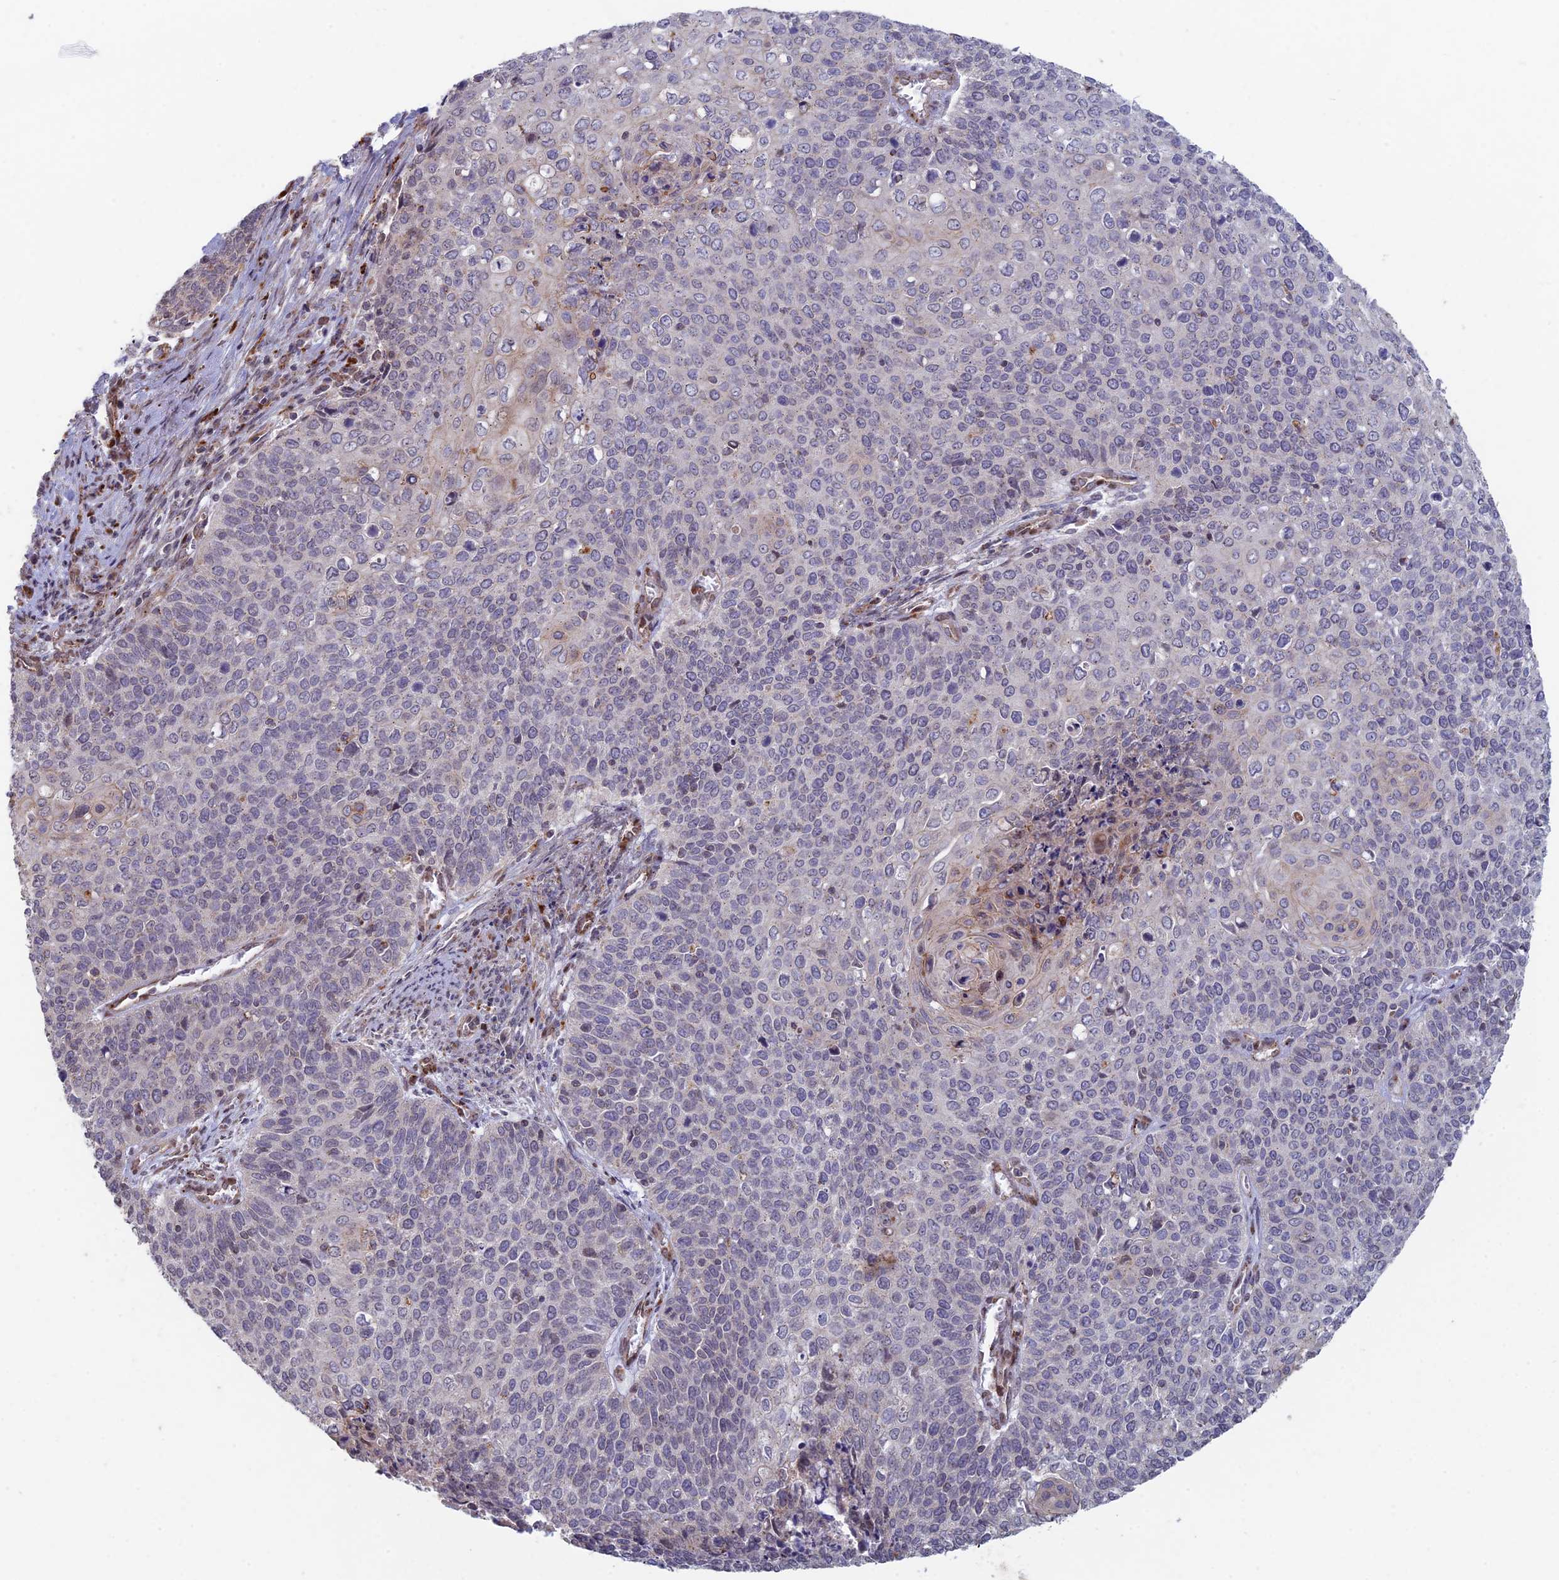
{"staining": {"intensity": "negative", "quantity": "none", "location": "none"}, "tissue": "cervical cancer", "cell_type": "Tumor cells", "image_type": "cancer", "snomed": [{"axis": "morphology", "description": "Squamous cell carcinoma, NOS"}, {"axis": "topography", "description": "Cervix"}], "caption": "Cervical cancer was stained to show a protein in brown. There is no significant staining in tumor cells.", "gene": "FOXS1", "patient": {"sex": "female", "age": 39}}